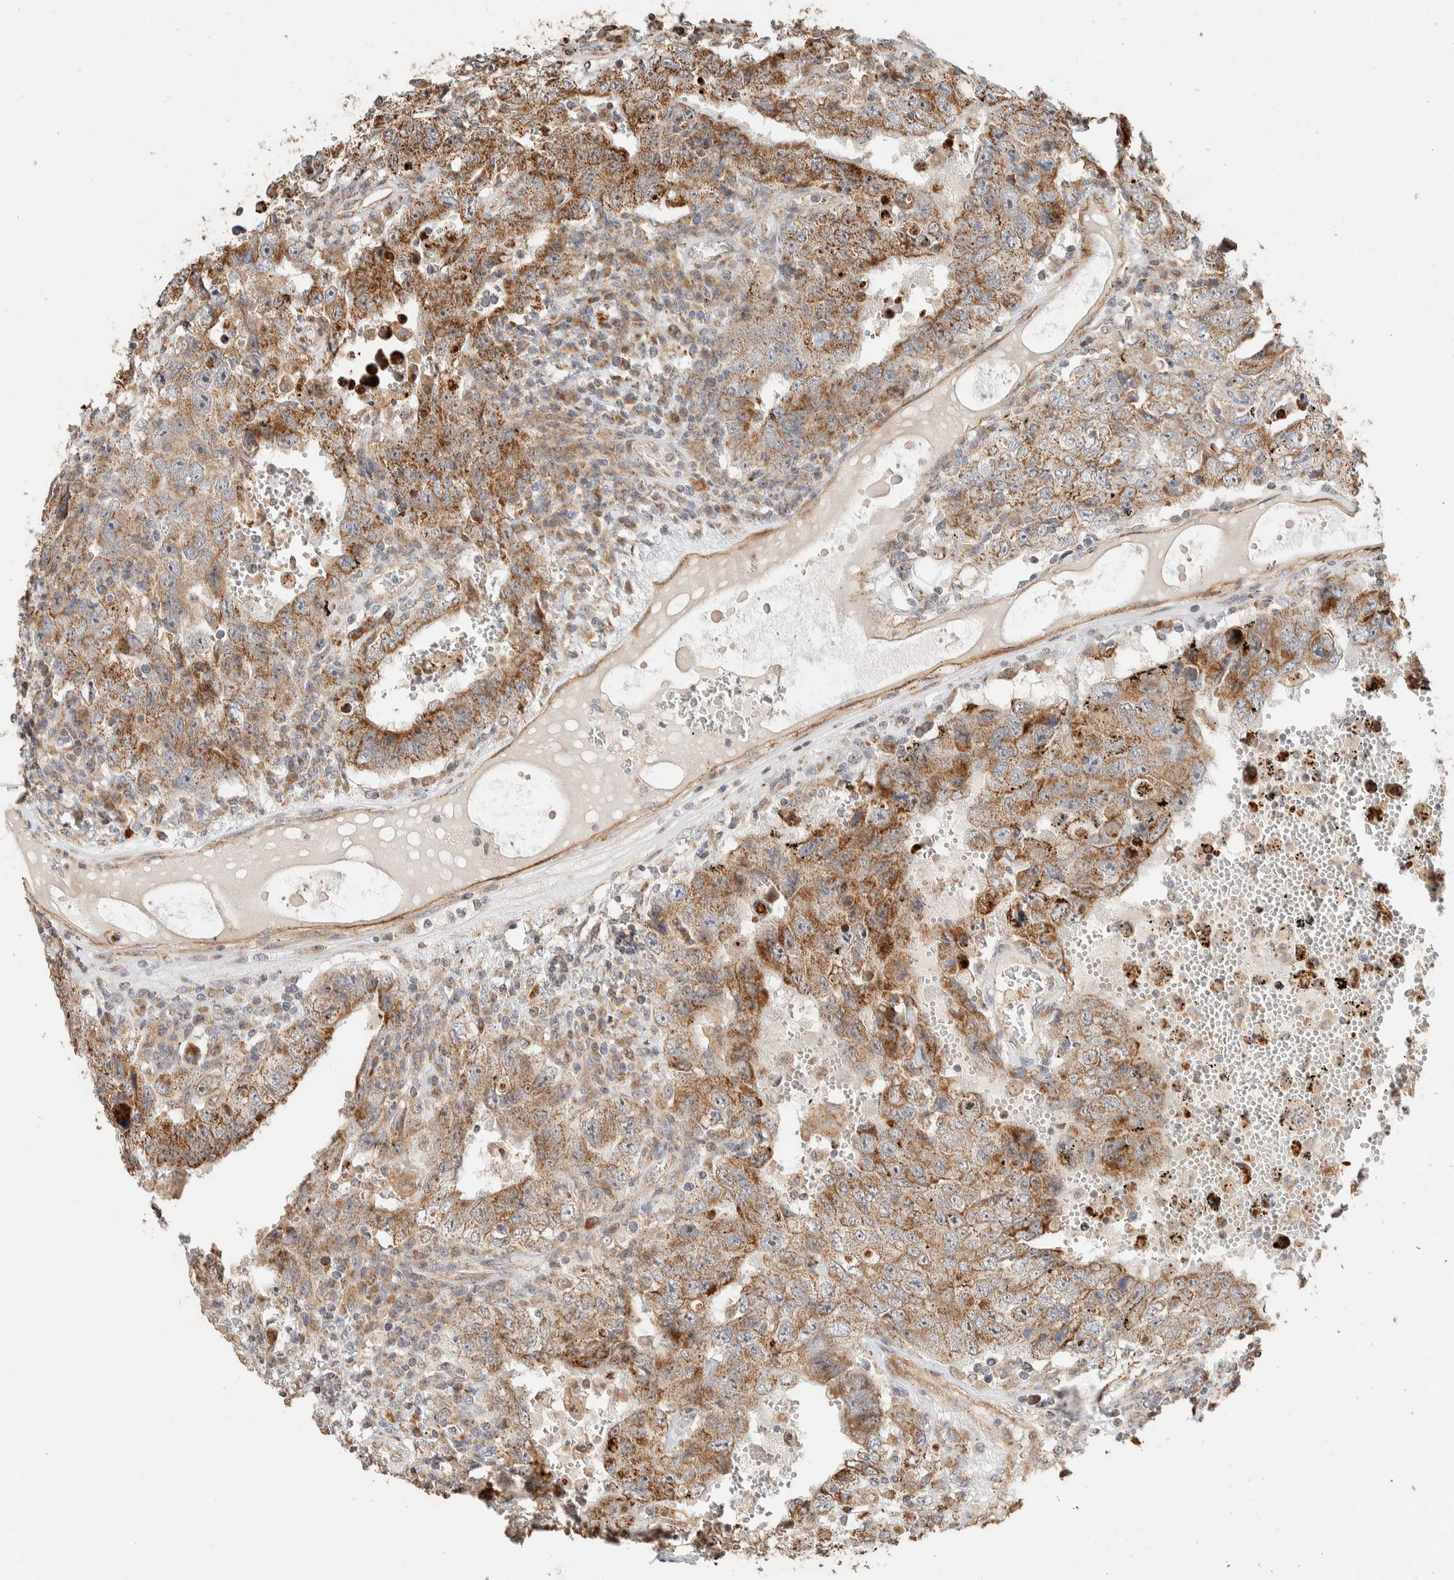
{"staining": {"intensity": "moderate", "quantity": ">75%", "location": "cytoplasmic/membranous"}, "tissue": "testis cancer", "cell_type": "Tumor cells", "image_type": "cancer", "snomed": [{"axis": "morphology", "description": "Carcinoma, Embryonal, NOS"}, {"axis": "topography", "description": "Testis"}], "caption": "Embryonal carcinoma (testis) stained with immunohistochemistry (IHC) shows moderate cytoplasmic/membranous positivity in approximately >75% of tumor cells.", "gene": "KIF9", "patient": {"sex": "male", "age": 26}}